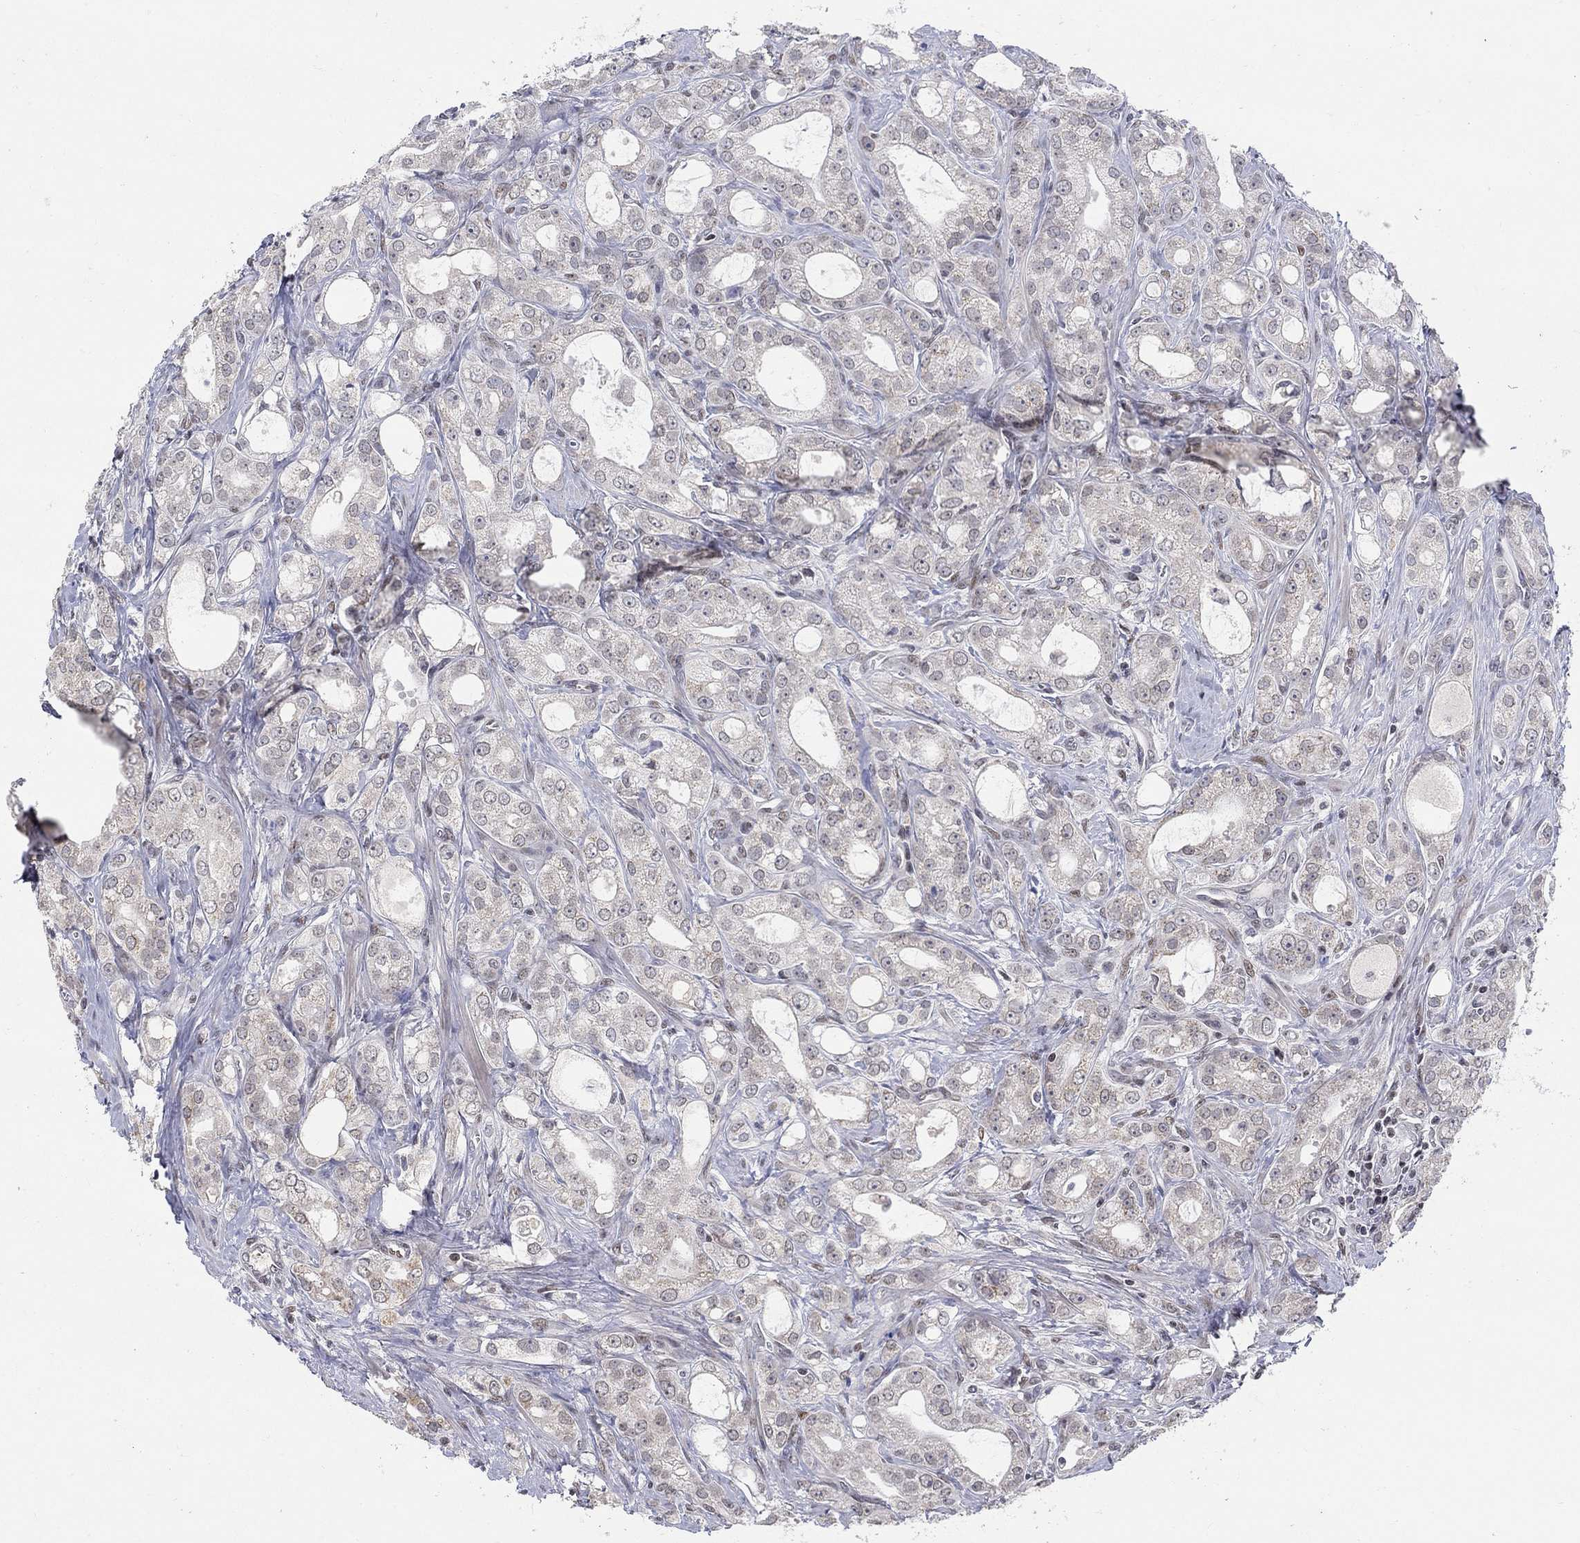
{"staining": {"intensity": "negative", "quantity": "none", "location": "none"}, "tissue": "prostate cancer", "cell_type": "Tumor cells", "image_type": "cancer", "snomed": [{"axis": "morphology", "description": "Adenocarcinoma, NOS"}, {"axis": "morphology", "description": "Adenocarcinoma, High grade"}, {"axis": "topography", "description": "Prostate"}], "caption": "A high-resolution micrograph shows IHC staining of adenocarcinoma (prostate), which displays no significant staining in tumor cells.", "gene": "KLF12", "patient": {"sex": "male", "age": 70}}